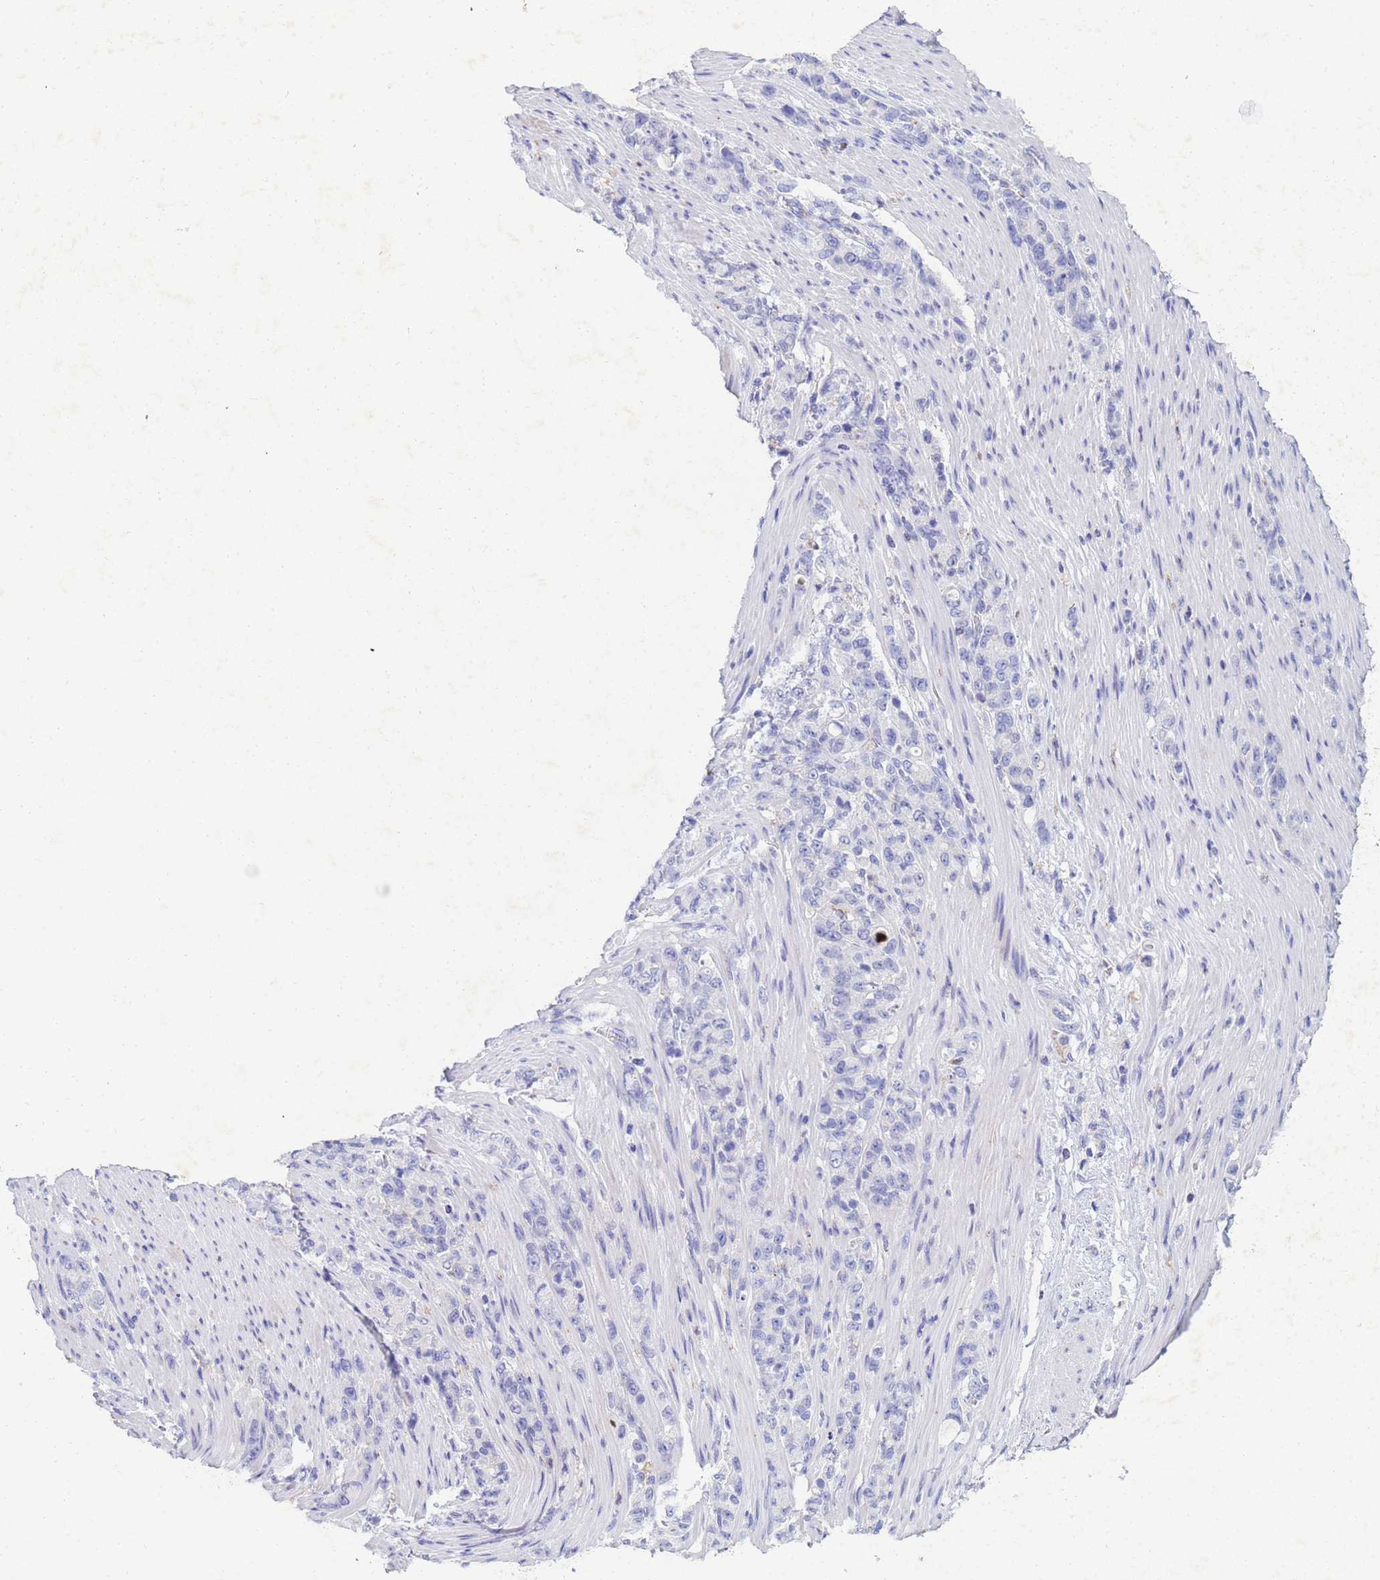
{"staining": {"intensity": "negative", "quantity": "none", "location": "none"}, "tissue": "stomach cancer", "cell_type": "Tumor cells", "image_type": "cancer", "snomed": [{"axis": "morphology", "description": "Normal tissue, NOS"}, {"axis": "morphology", "description": "Adenocarcinoma, NOS"}, {"axis": "topography", "description": "Stomach"}], "caption": "This micrograph is of stomach cancer (adenocarcinoma) stained with immunohistochemistry to label a protein in brown with the nuclei are counter-stained blue. There is no positivity in tumor cells.", "gene": "CSTB", "patient": {"sex": "female", "age": 79}}